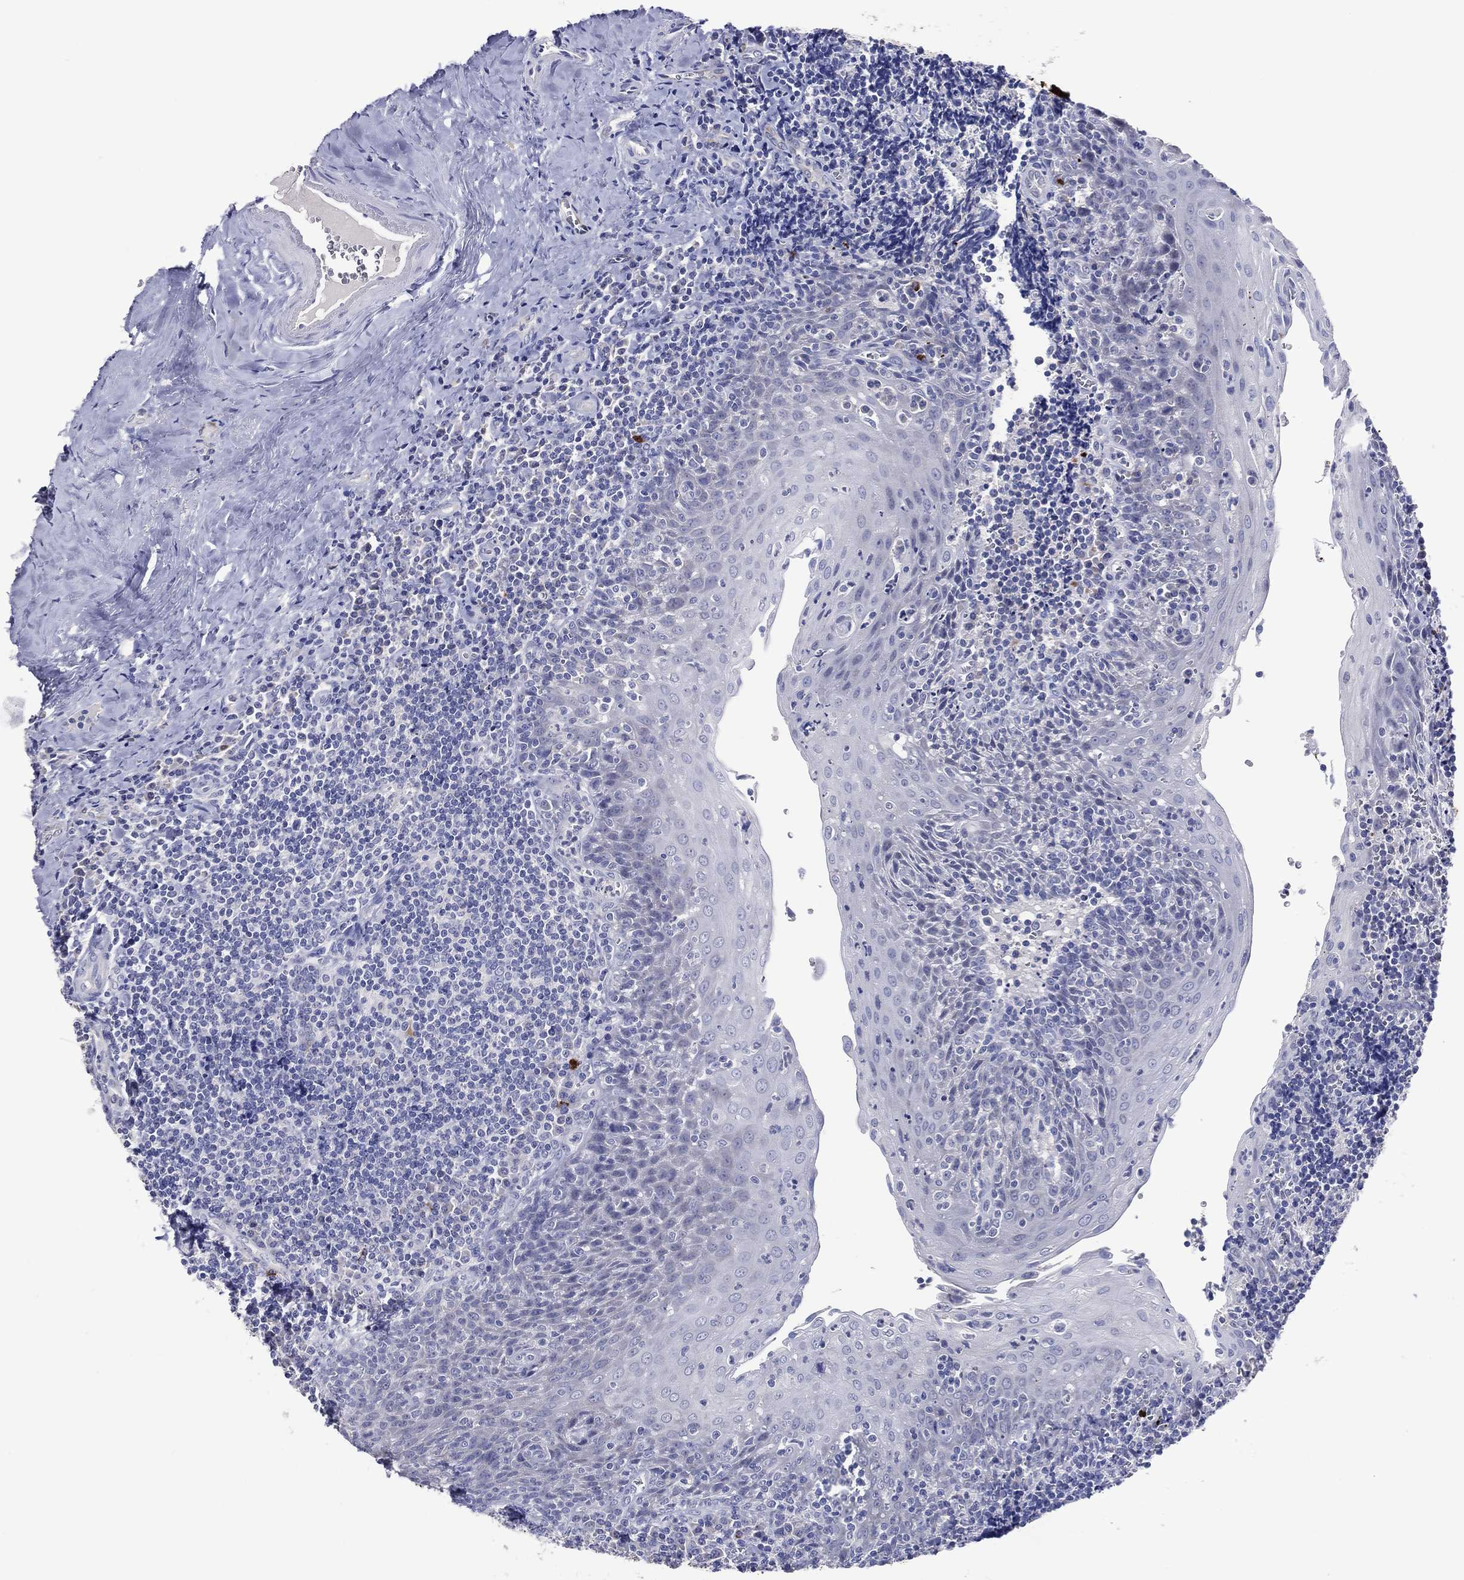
{"staining": {"intensity": "strong", "quantity": "<25%", "location": "cytoplasmic/membranous"}, "tissue": "tonsil", "cell_type": "Germinal center cells", "image_type": "normal", "snomed": [{"axis": "morphology", "description": "Normal tissue, NOS"}, {"axis": "morphology", "description": "Inflammation, NOS"}, {"axis": "topography", "description": "Tonsil"}], "caption": "Protein staining demonstrates strong cytoplasmic/membranous positivity in approximately <25% of germinal center cells in unremarkable tonsil.", "gene": "DNAH6", "patient": {"sex": "female", "age": 31}}